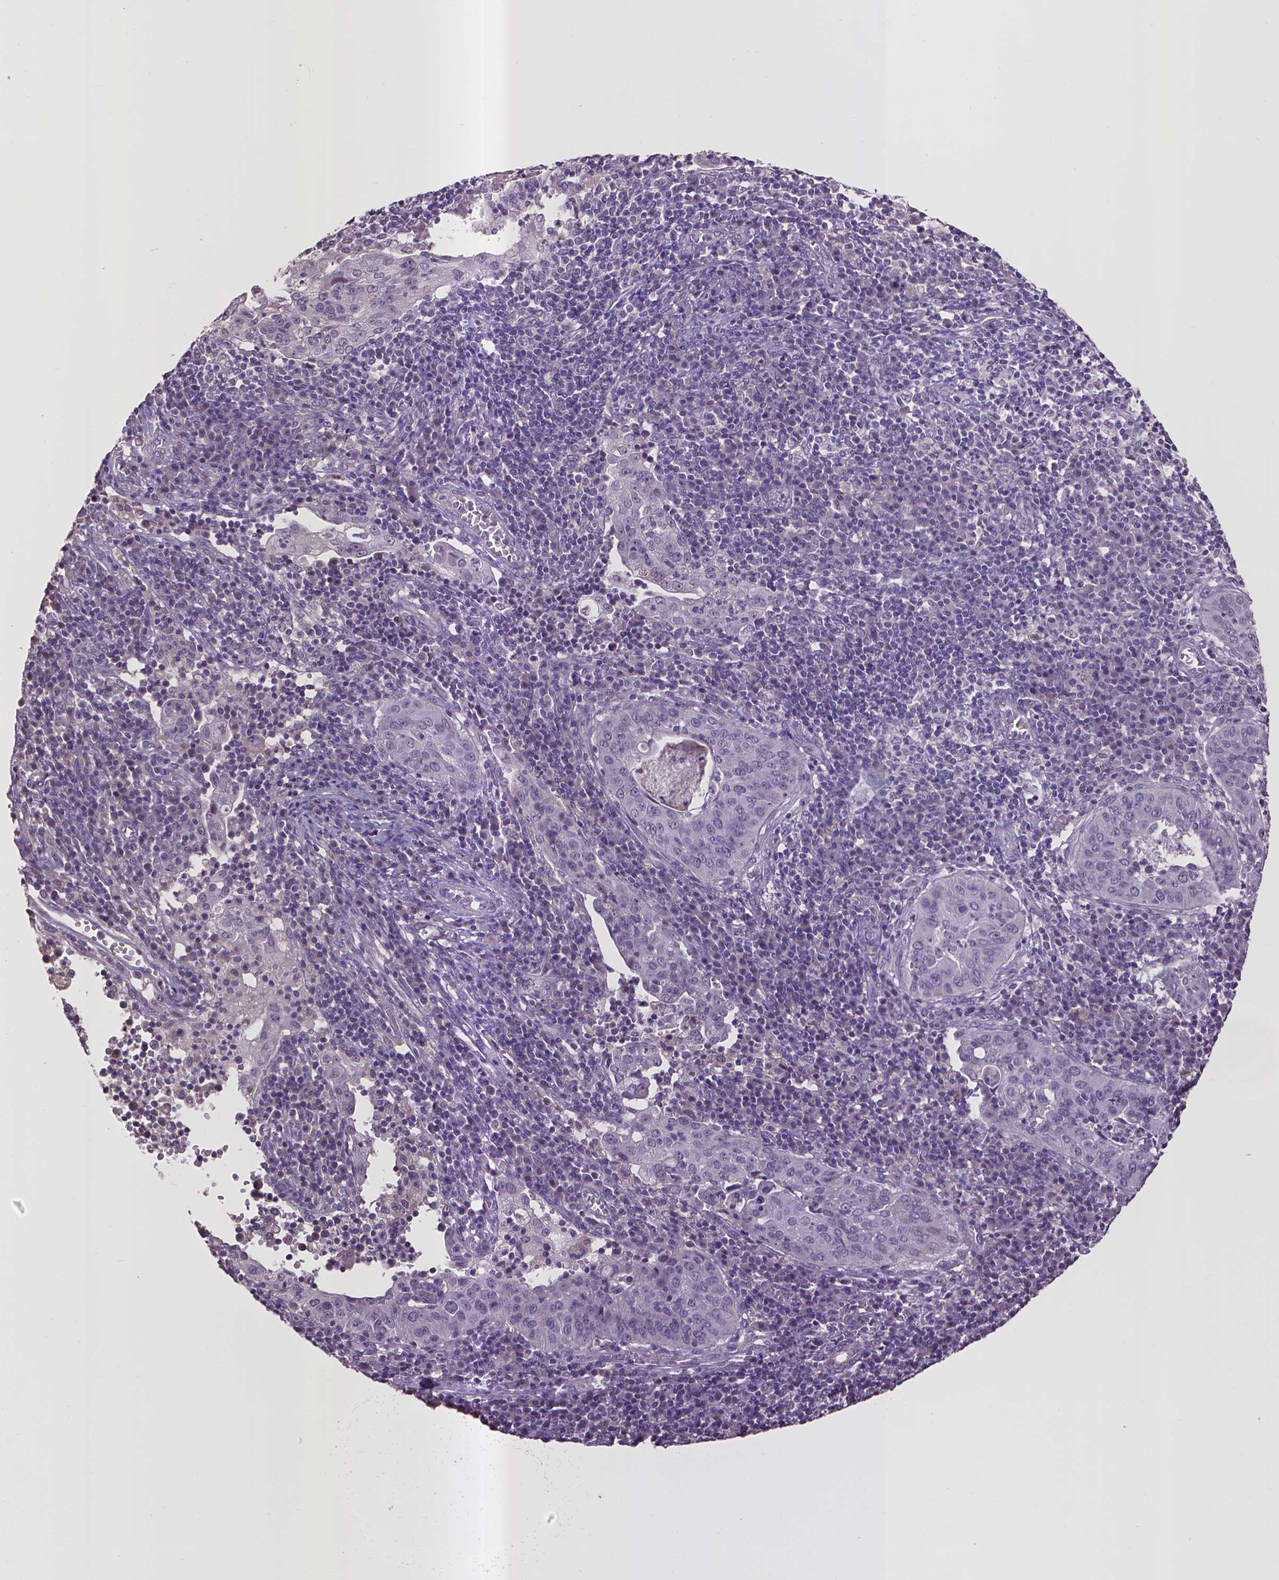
{"staining": {"intensity": "negative", "quantity": "none", "location": "none"}, "tissue": "cervical cancer", "cell_type": "Tumor cells", "image_type": "cancer", "snomed": [{"axis": "morphology", "description": "Squamous cell carcinoma, NOS"}, {"axis": "topography", "description": "Cervix"}], "caption": "Protein analysis of cervical squamous cell carcinoma reveals no significant expression in tumor cells.", "gene": "CPM", "patient": {"sex": "female", "age": 39}}